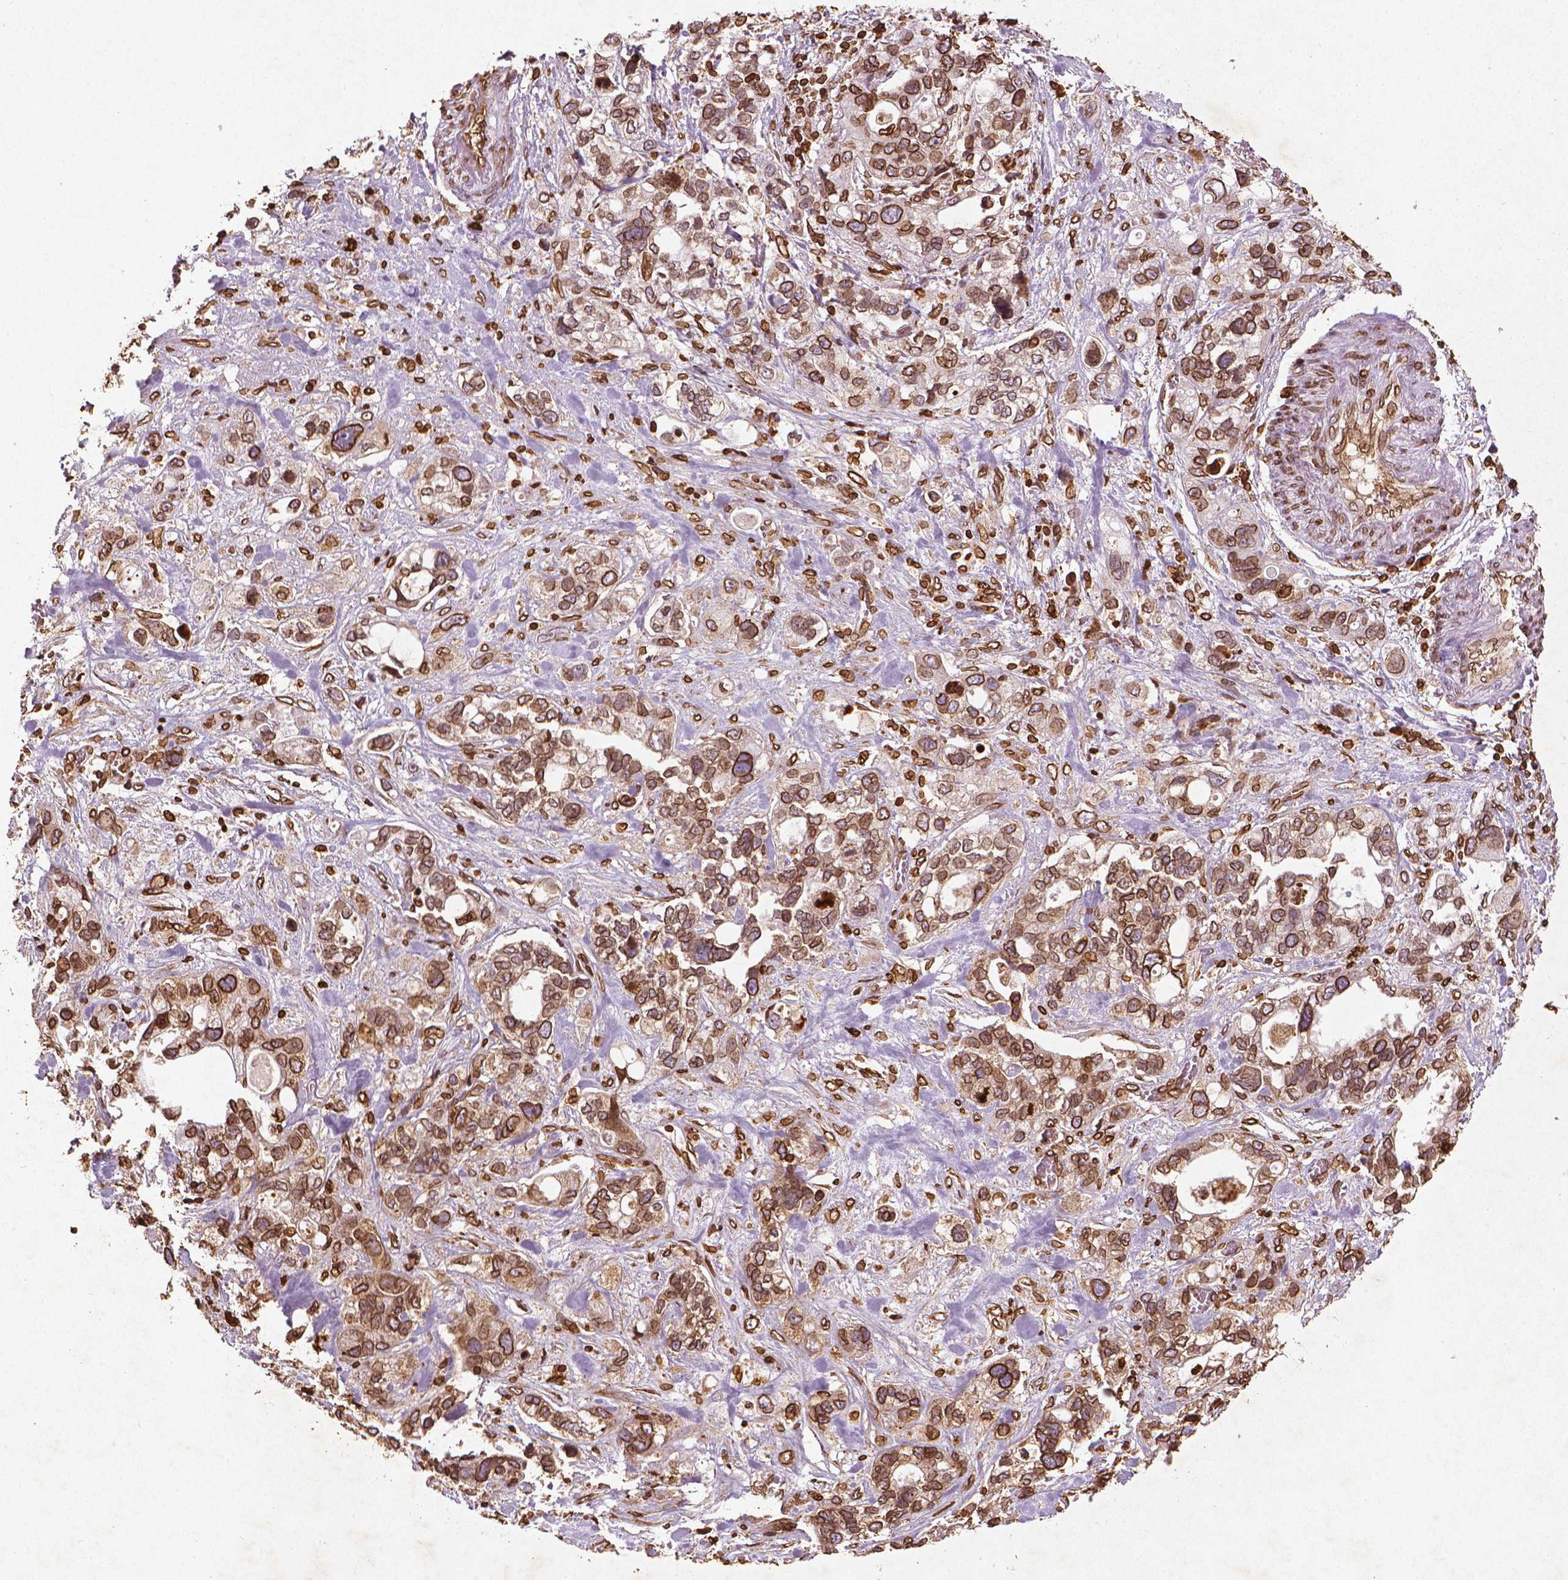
{"staining": {"intensity": "strong", "quantity": ">75%", "location": "cytoplasmic/membranous,nuclear"}, "tissue": "stomach cancer", "cell_type": "Tumor cells", "image_type": "cancer", "snomed": [{"axis": "morphology", "description": "Adenocarcinoma, NOS"}, {"axis": "topography", "description": "Stomach, upper"}], "caption": "Immunohistochemistry of human stomach cancer (adenocarcinoma) exhibits high levels of strong cytoplasmic/membranous and nuclear positivity in approximately >75% of tumor cells.", "gene": "LMNB1", "patient": {"sex": "female", "age": 81}}